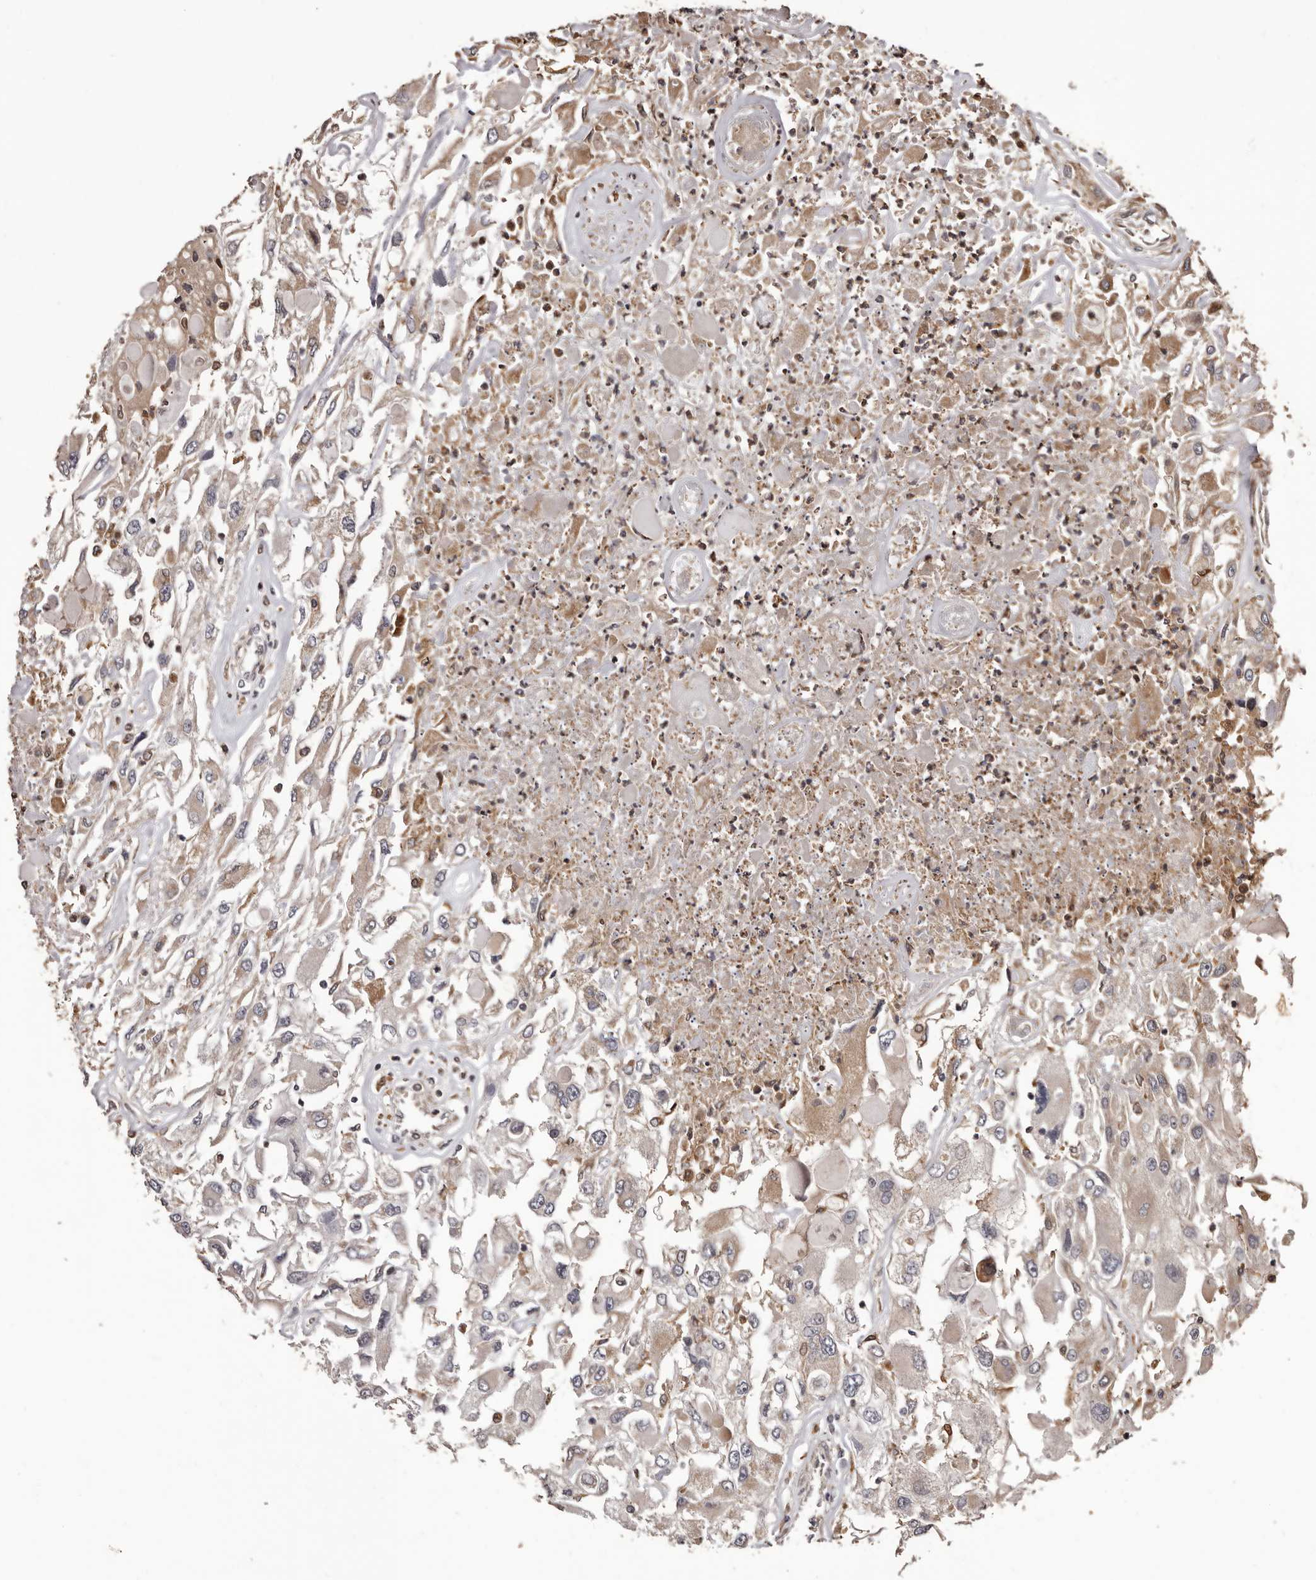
{"staining": {"intensity": "weak", "quantity": "25%-75%", "location": "cytoplasmic/membranous"}, "tissue": "renal cancer", "cell_type": "Tumor cells", "image_type": "cancer", "snomed": [{"axis": "morphology", "description": "Adenocarcinoma, NOS"}, {"axis": "topography", "description": "Kidney"}], "caption": "Immunohistochemical staining of human adenocarcinoma (renal) shows low levels of weak cytoplasmic/membranous expression in approximately 25%-75% of tumor cells.", "gene": "ZCCHC7", "patient": {"sex": "female", "age": 52}}